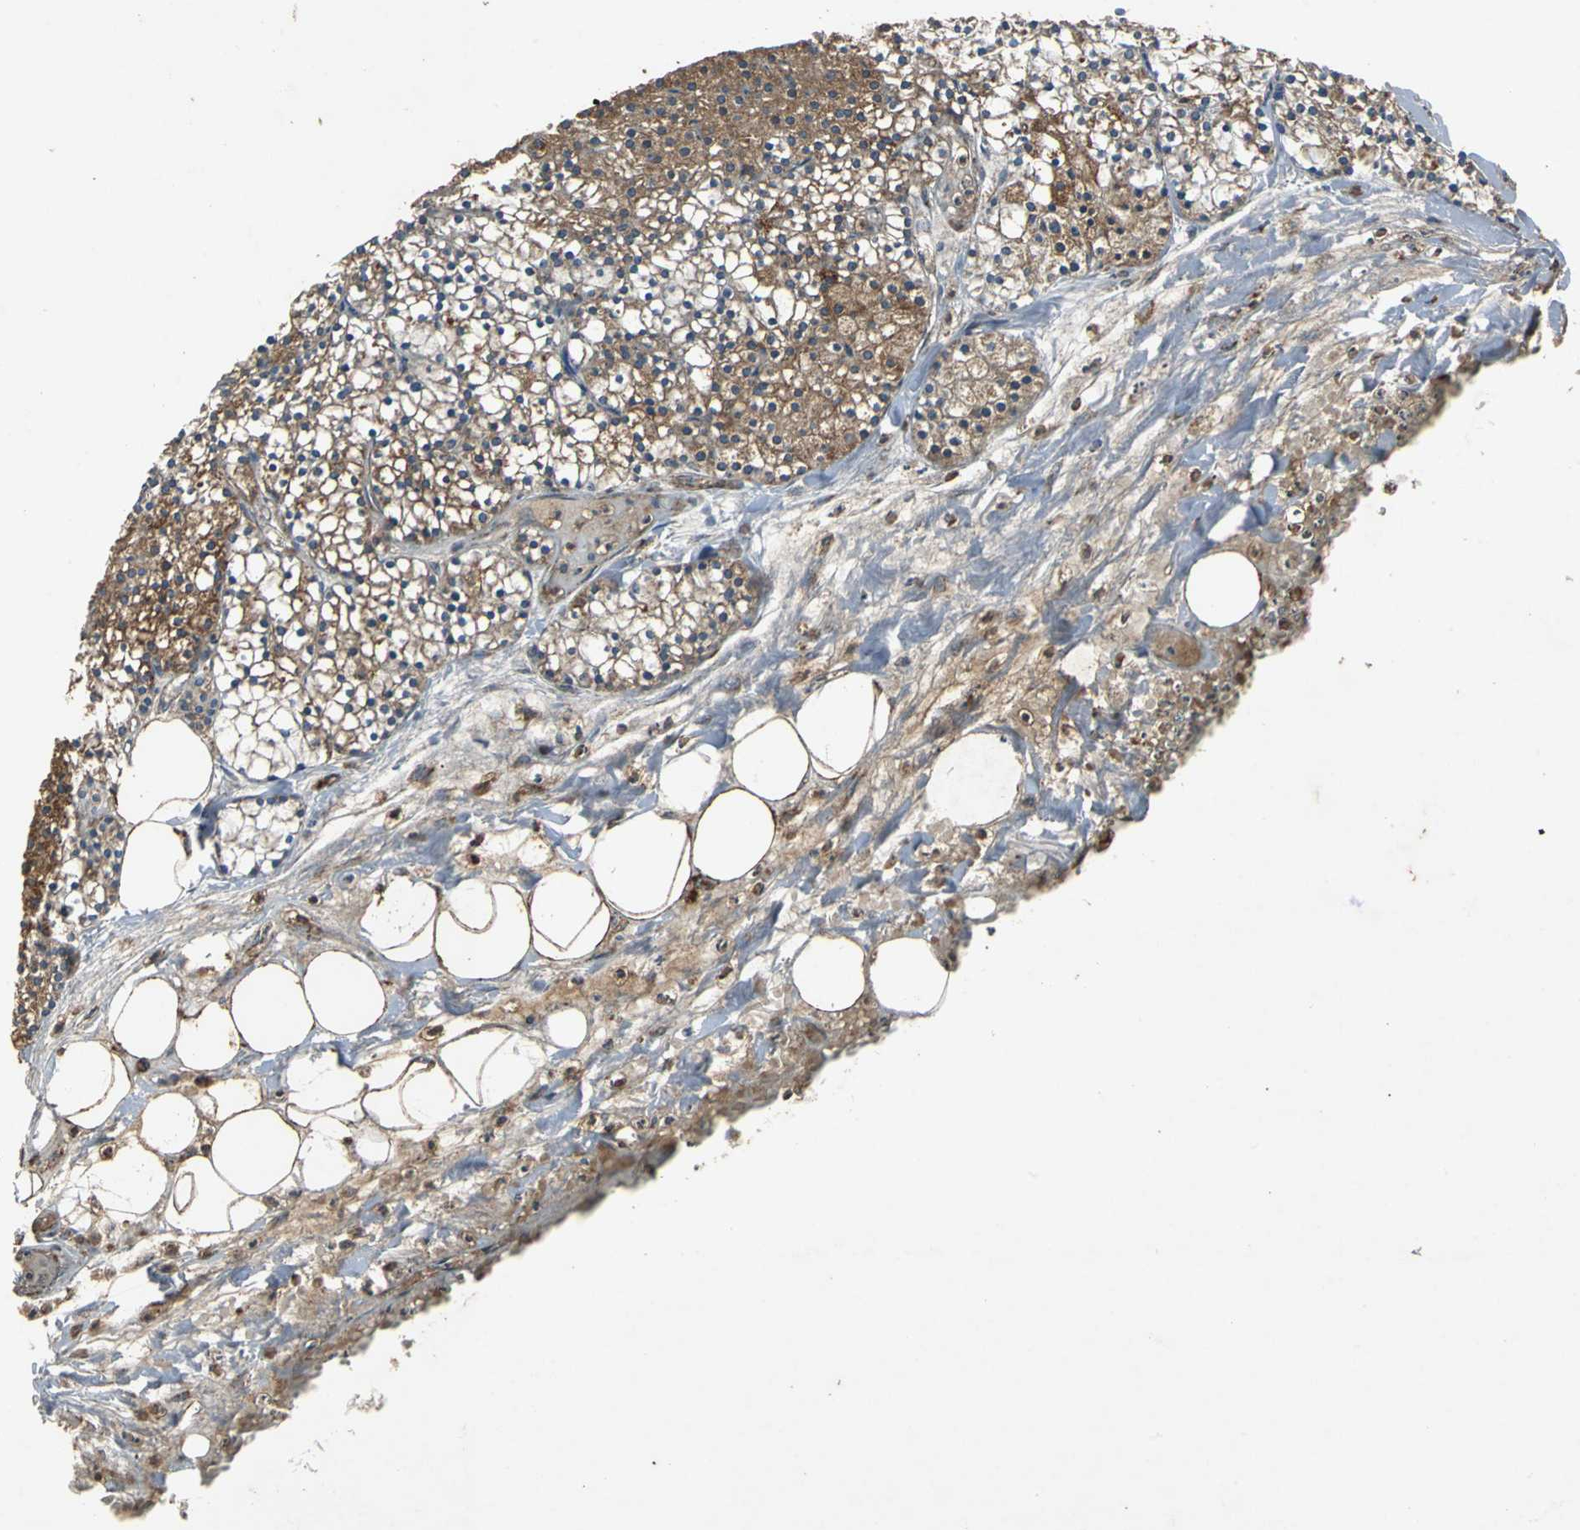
{"staining": {"intensity": "strong", "quantity": ">75%", "location": "cytoplasmic/membranous"}, "tissue": "parathyroid gland", "cell_type": "Glandular cells", "image_type": "normal", "snomed": [{"axis": "morphology", "description": "Normal tissue, NOS"}, {"axis": "topography", "description": "Parathyroid gland"}], "caption": "A brown stain labels strong cytoplasmic/membranous staining of a protein in glandular cells of unremarkable human parathyroid gland.", "gene": "ZNF608", "patient": {"sex": "female", "age": 63}}